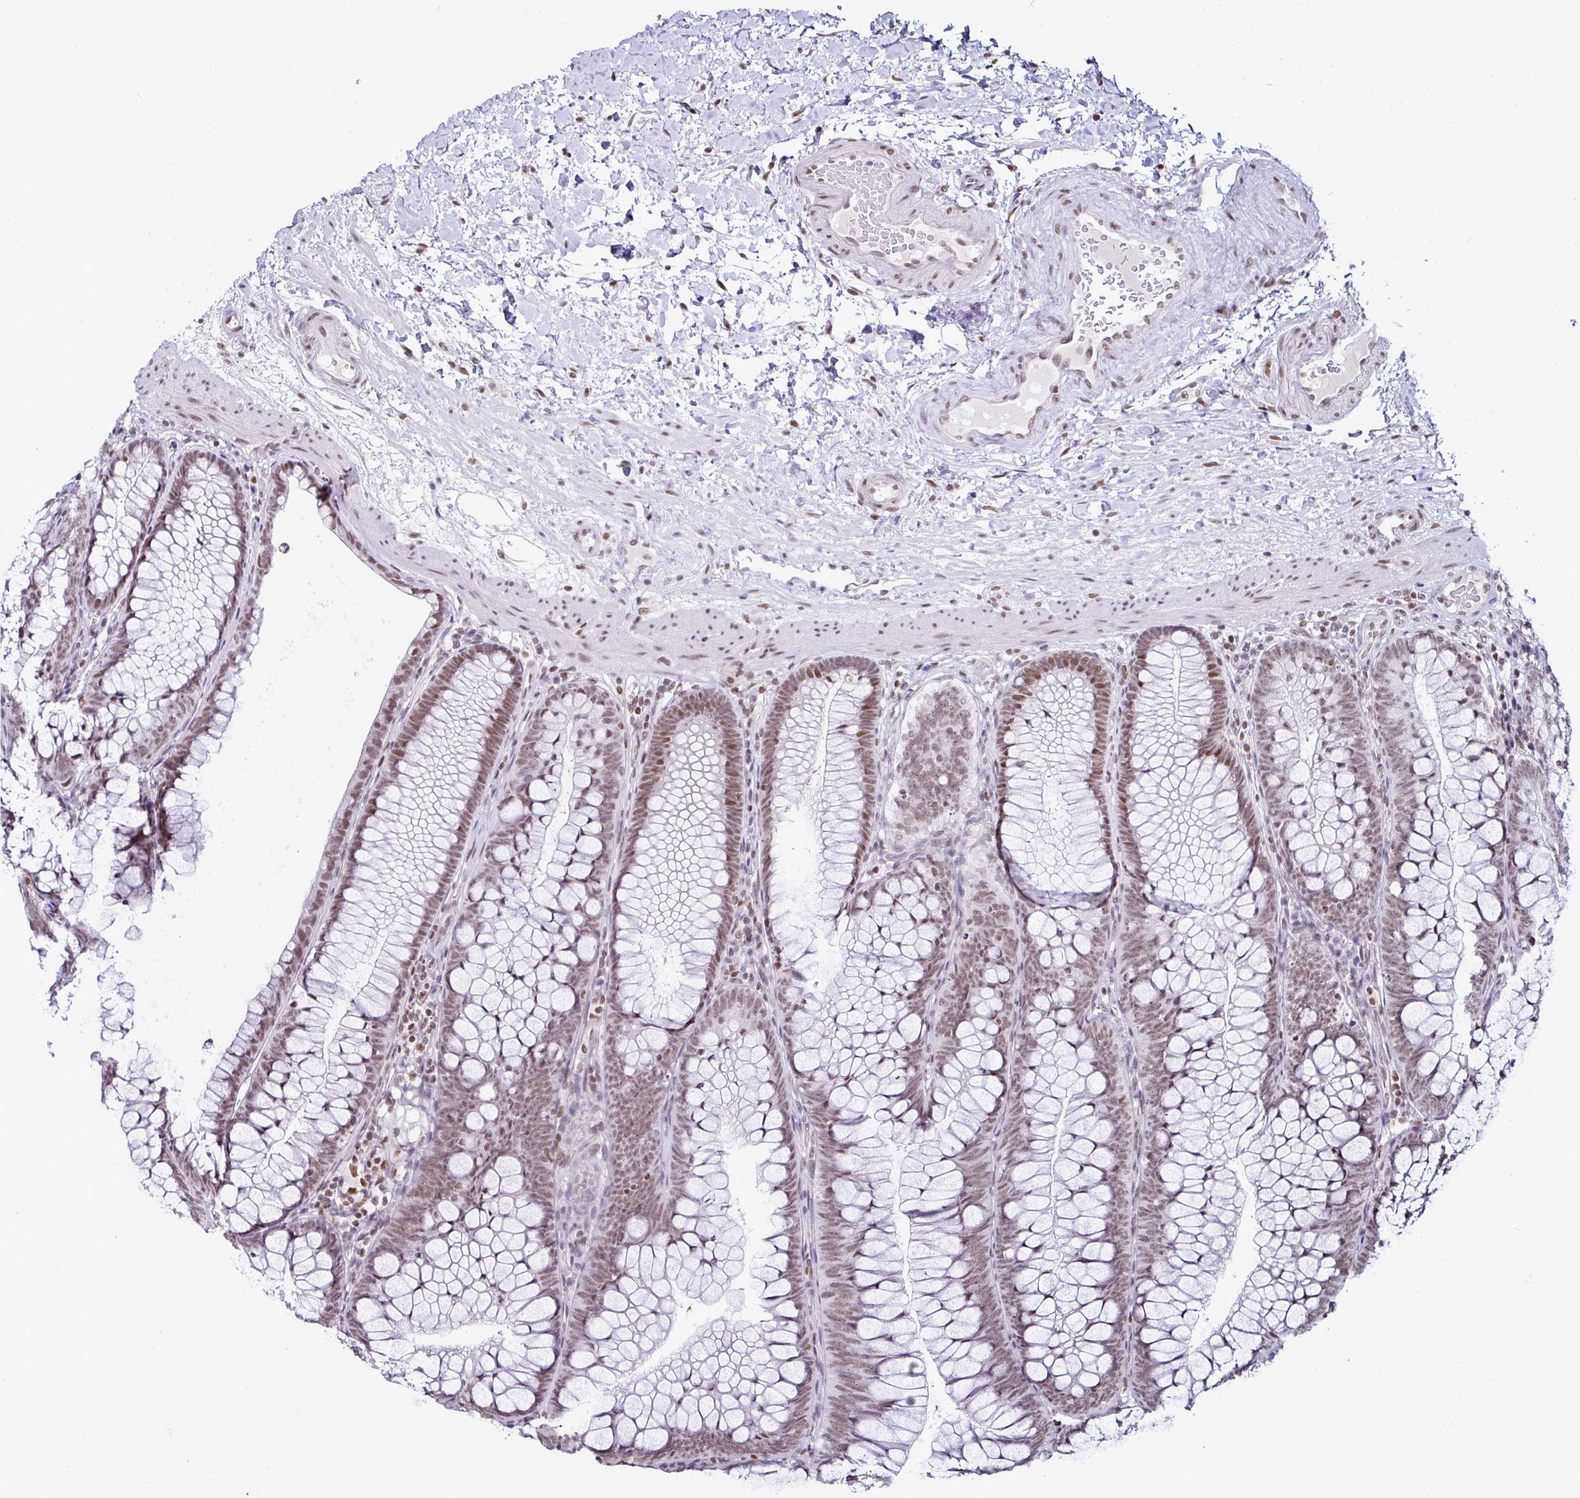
{"staining": {"intensity": "moderate", "quantity": ">75%", "location": "nuclear"}, "tissue": "colon", "cell_type": "Endothelial cells", "image_type": "normal", "snomed": [{"axis": "morphology", "description": "Normal tissue, NOS"}, {"axis": "morphology", "description": "Adenoma, NOS"}, {"axis": "topography", "description": "Soft tissue"}, {"axis": "topography", "description": "Colon"}], "caption": "The image shows staining of unremarkable colon, revealing moderate nuclear protein positivity (brown color) within endothelial cells.", "gene": "DR1", "patient": {"sex": "male", "age": 47}}